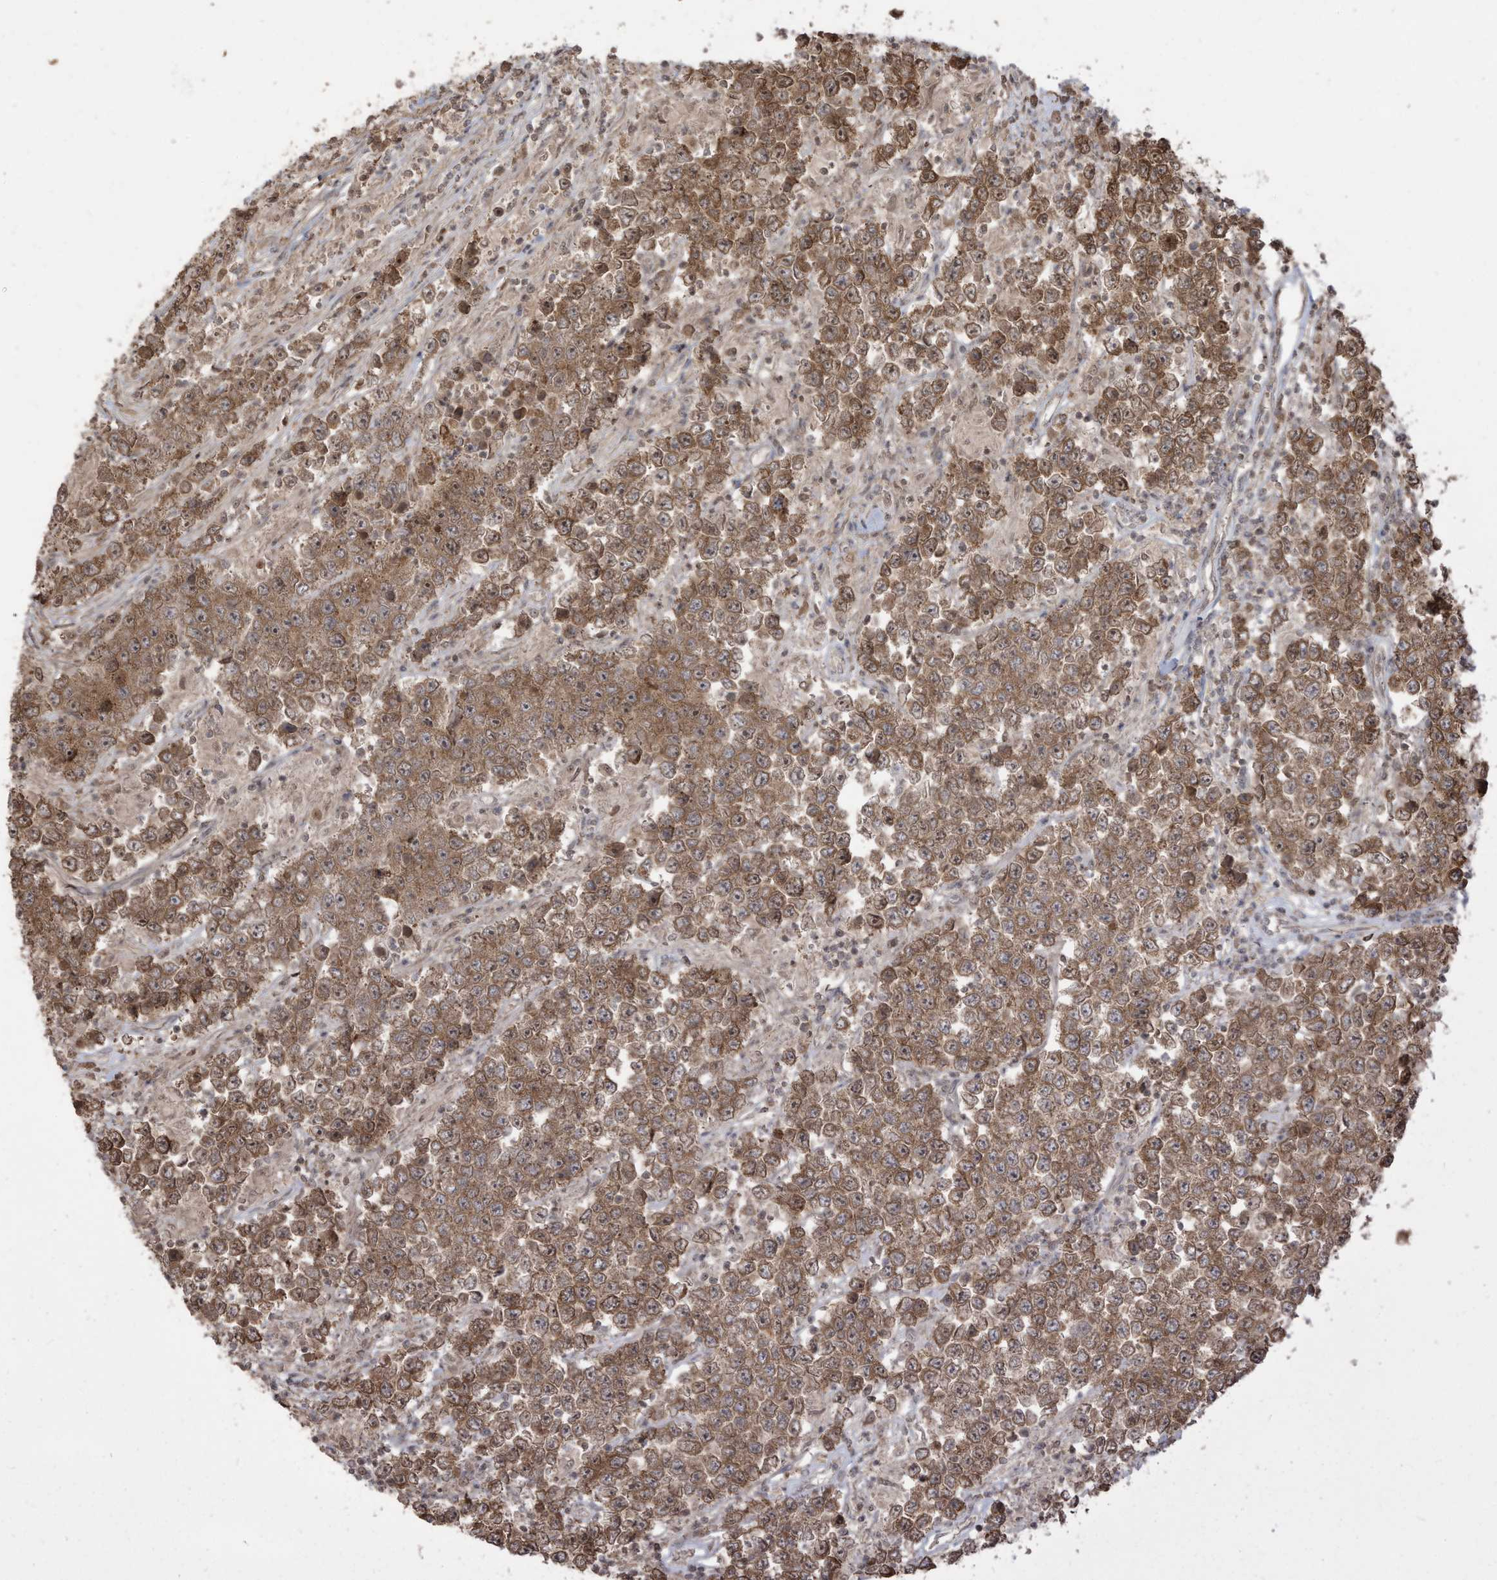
{"staining": {"intensity": "moderate", "quantity": ">75%", "location": "cytoplasmic/membranous"}, "tissue": "testis cancer", "cell_type": "Tumor cells", "image_type": "cancer", "snomed": [{"axis": "morphology", "description": "Normal tissue, NOS"}, {"axis": "morphology", "description": "Urothelial carcinoma, High grade"}, {"axis": "morphology", "description": "Seminoma, NOS"}, {"axis": "morphology", "description": "Carcinoma, Embryonal, NOS"}, {"axis": "topography", "description": "Urinary bladder"}, {"axis": "topography", "description": "Testis"}], "caption": "Testis cancer (seminoma) stained with IHC displays moderate cytoplasmic/membranous staining in approximately >75% of tumor cells.", "gene": "CARF", "patient": {"sex": "male", "age": 41}}